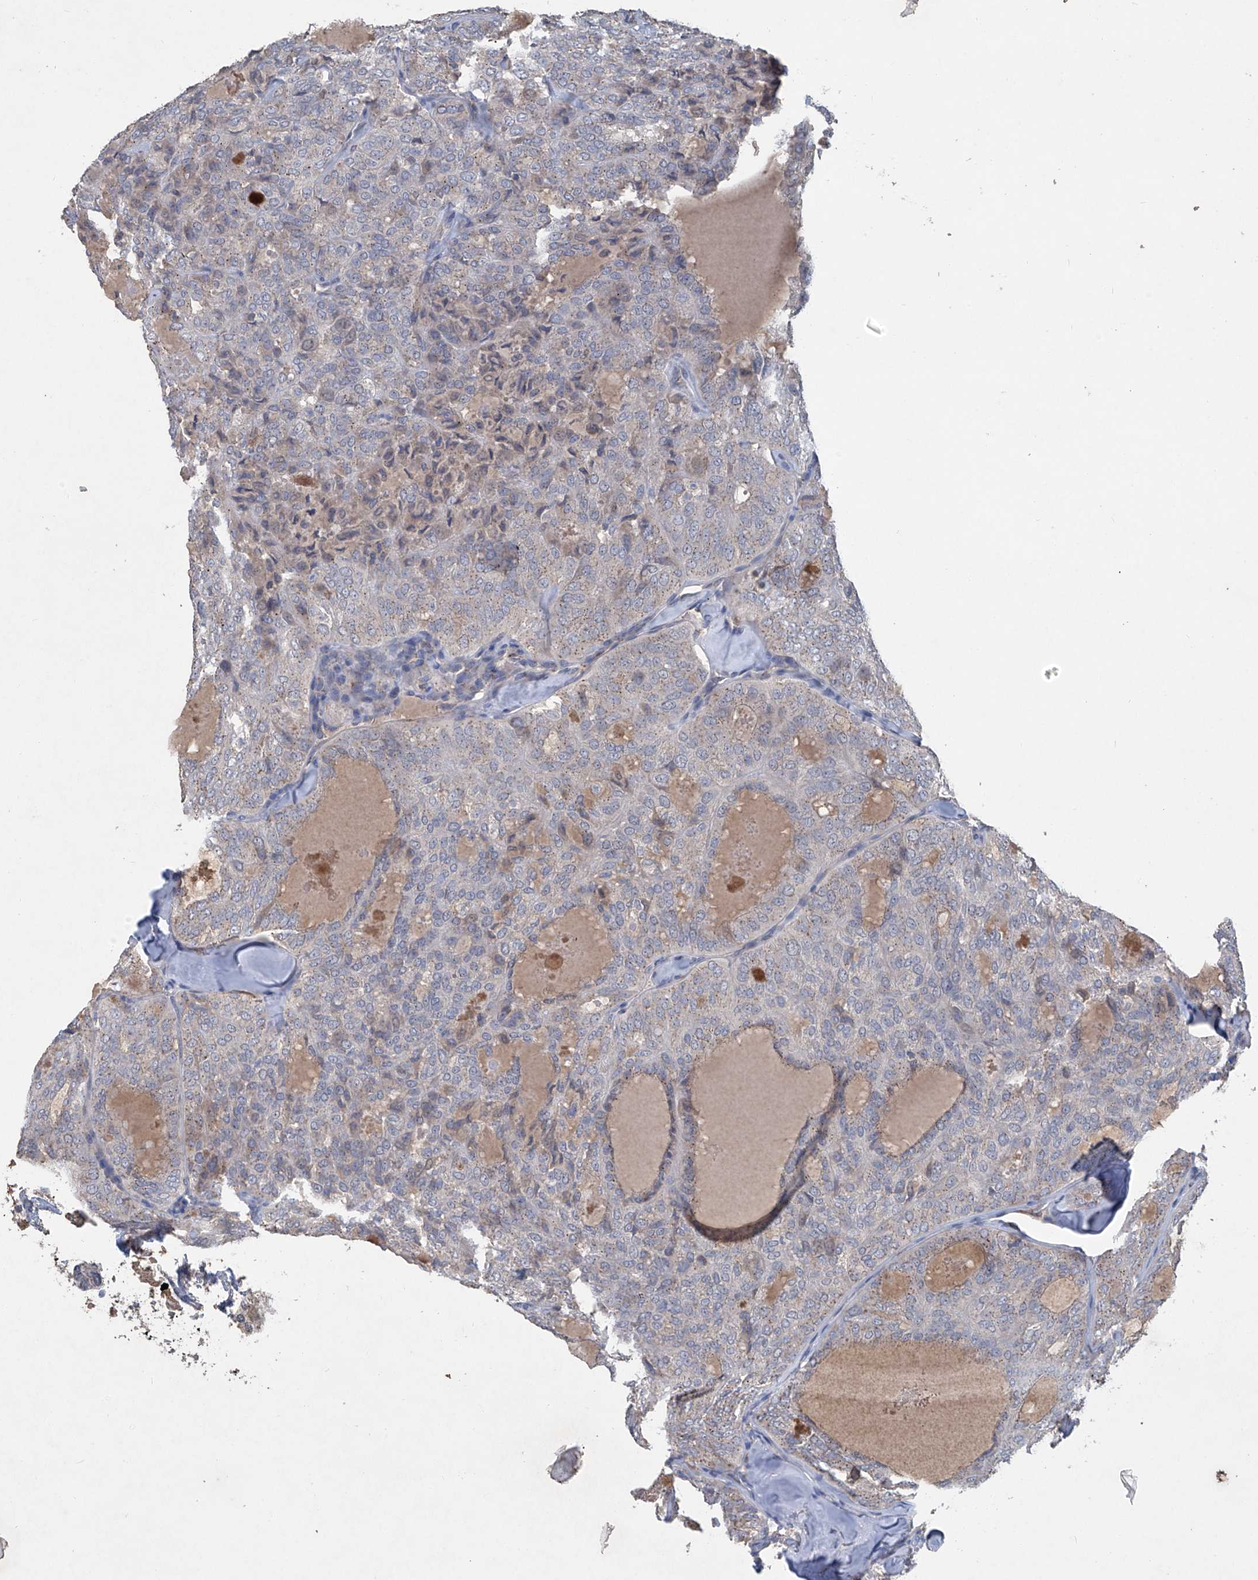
{"staining": {"intensity": "weak", "quantity": "25%-75%", "location": "cytoplasmic/membranous"}, "tissue": "thyroid cancer", "cell_type": "Tumor cells", "image_type": "cancer", "snomed": [{"axis": "morphology", "description": "Follicular adenoma carcinoma, NOS"}, {"axis": "topography", "description": "Thyroid gland"}], "caption": "The image shows a brown stain indicating the presence of a protein in the cytoplasmic/membranous of tumor cells in thyroid follicular adenoma carcinoma. (brown staining indicates protein expression, while blue staining denotes nuclei).", "gene": "PCSK5", "patient": {"sex": "male", "age": 75}}